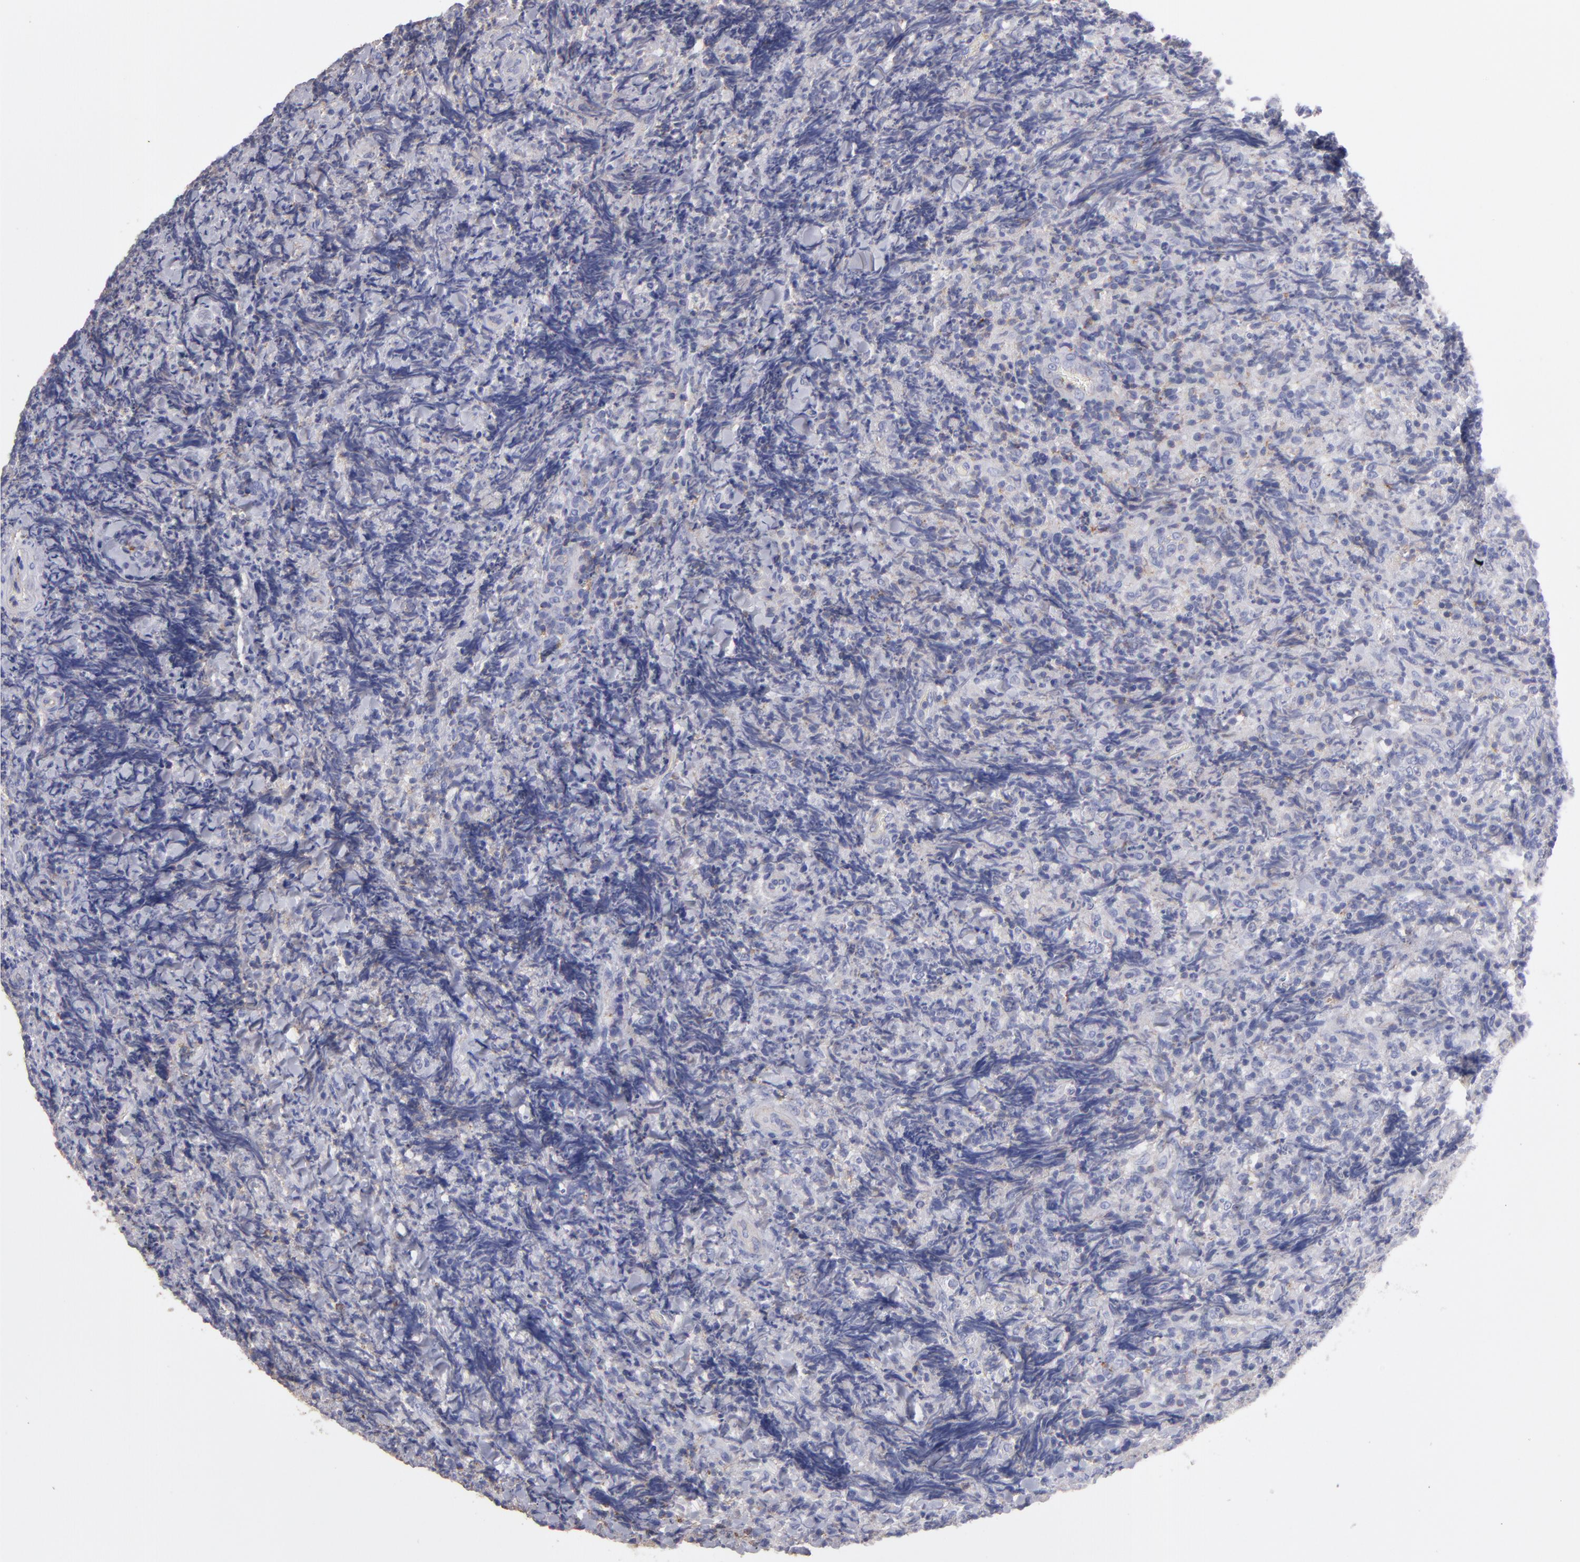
{"staining": {"intensity": "negative", "quantity": "none", "location": "none"}, "tissue": "lymphoma", "cell_type": "Tumor cells", "image_type": "cancer", "snomed": [{"axis": "morphology", "description": "Malignant lymphoma, non-Hodgkin's type, High grade"}, {"axis": "topography", "description": "Tonsil"}], "caption": "Tumor cells are negative for brown protein staining in lymphoma.", "gene": "ABCB1", "patient": {"sex": "female", "age": 36}}